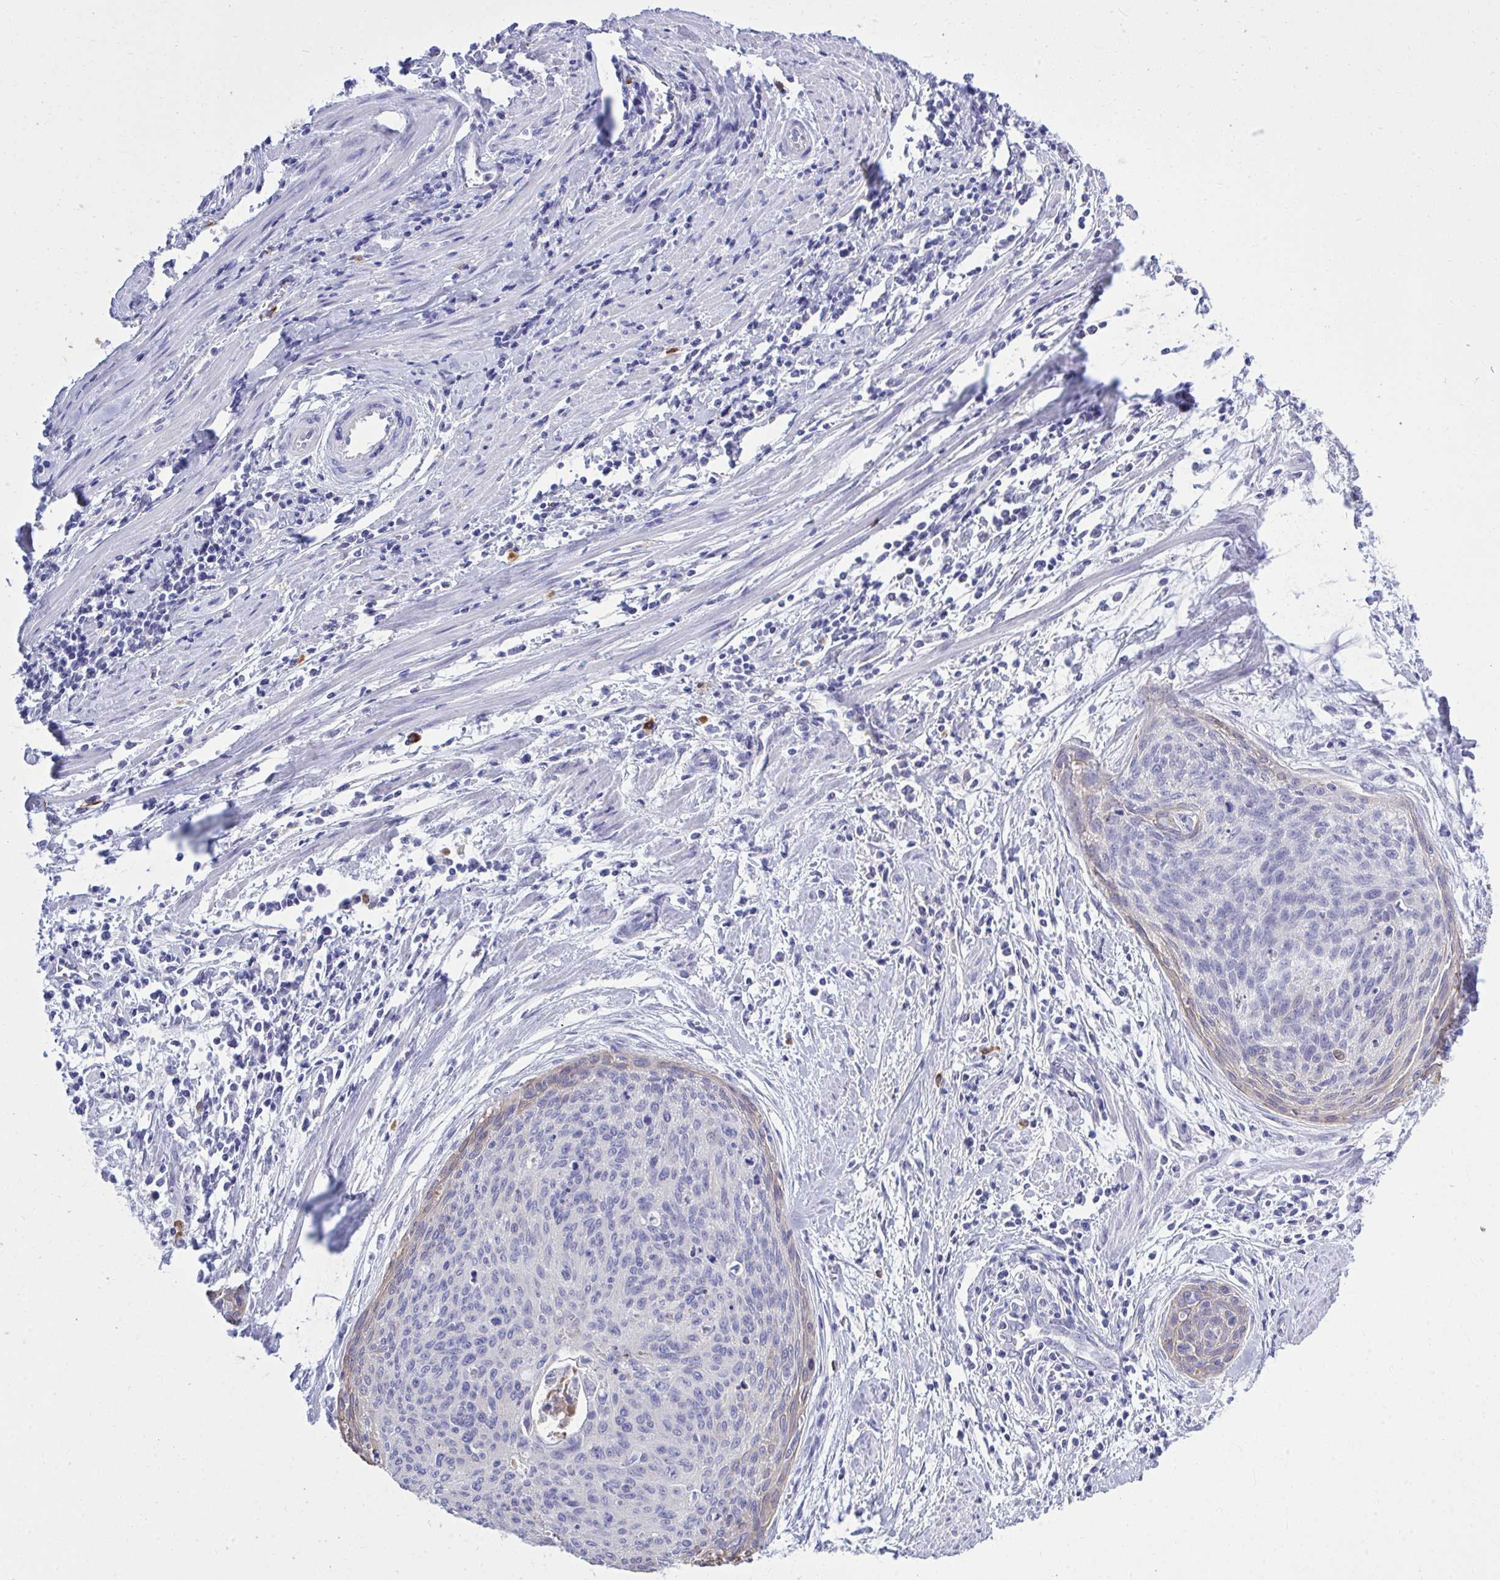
{"staining": {"intensity": "negative", "quantity": "none", "location": "none"}, "tissue": "cervical cancer", "cell_type": "Tumor cells", "image_type": "cancer", "snomed": [{"axis": "morphology", "description": "Squamous cell carcinoma, NOS"}, {"axis": "topography", "description": "Cervix"}], "caption": "This micrograph is of cervical cancer (squamous cell carcinoma) stained with immunohistochemistry (IHC) to label a protein in brown with the nuclei are counter-stained blue. There is no positivity in tumor cells.", "gene": "PSD", "patient": {"sex": "female", "age": 55}}